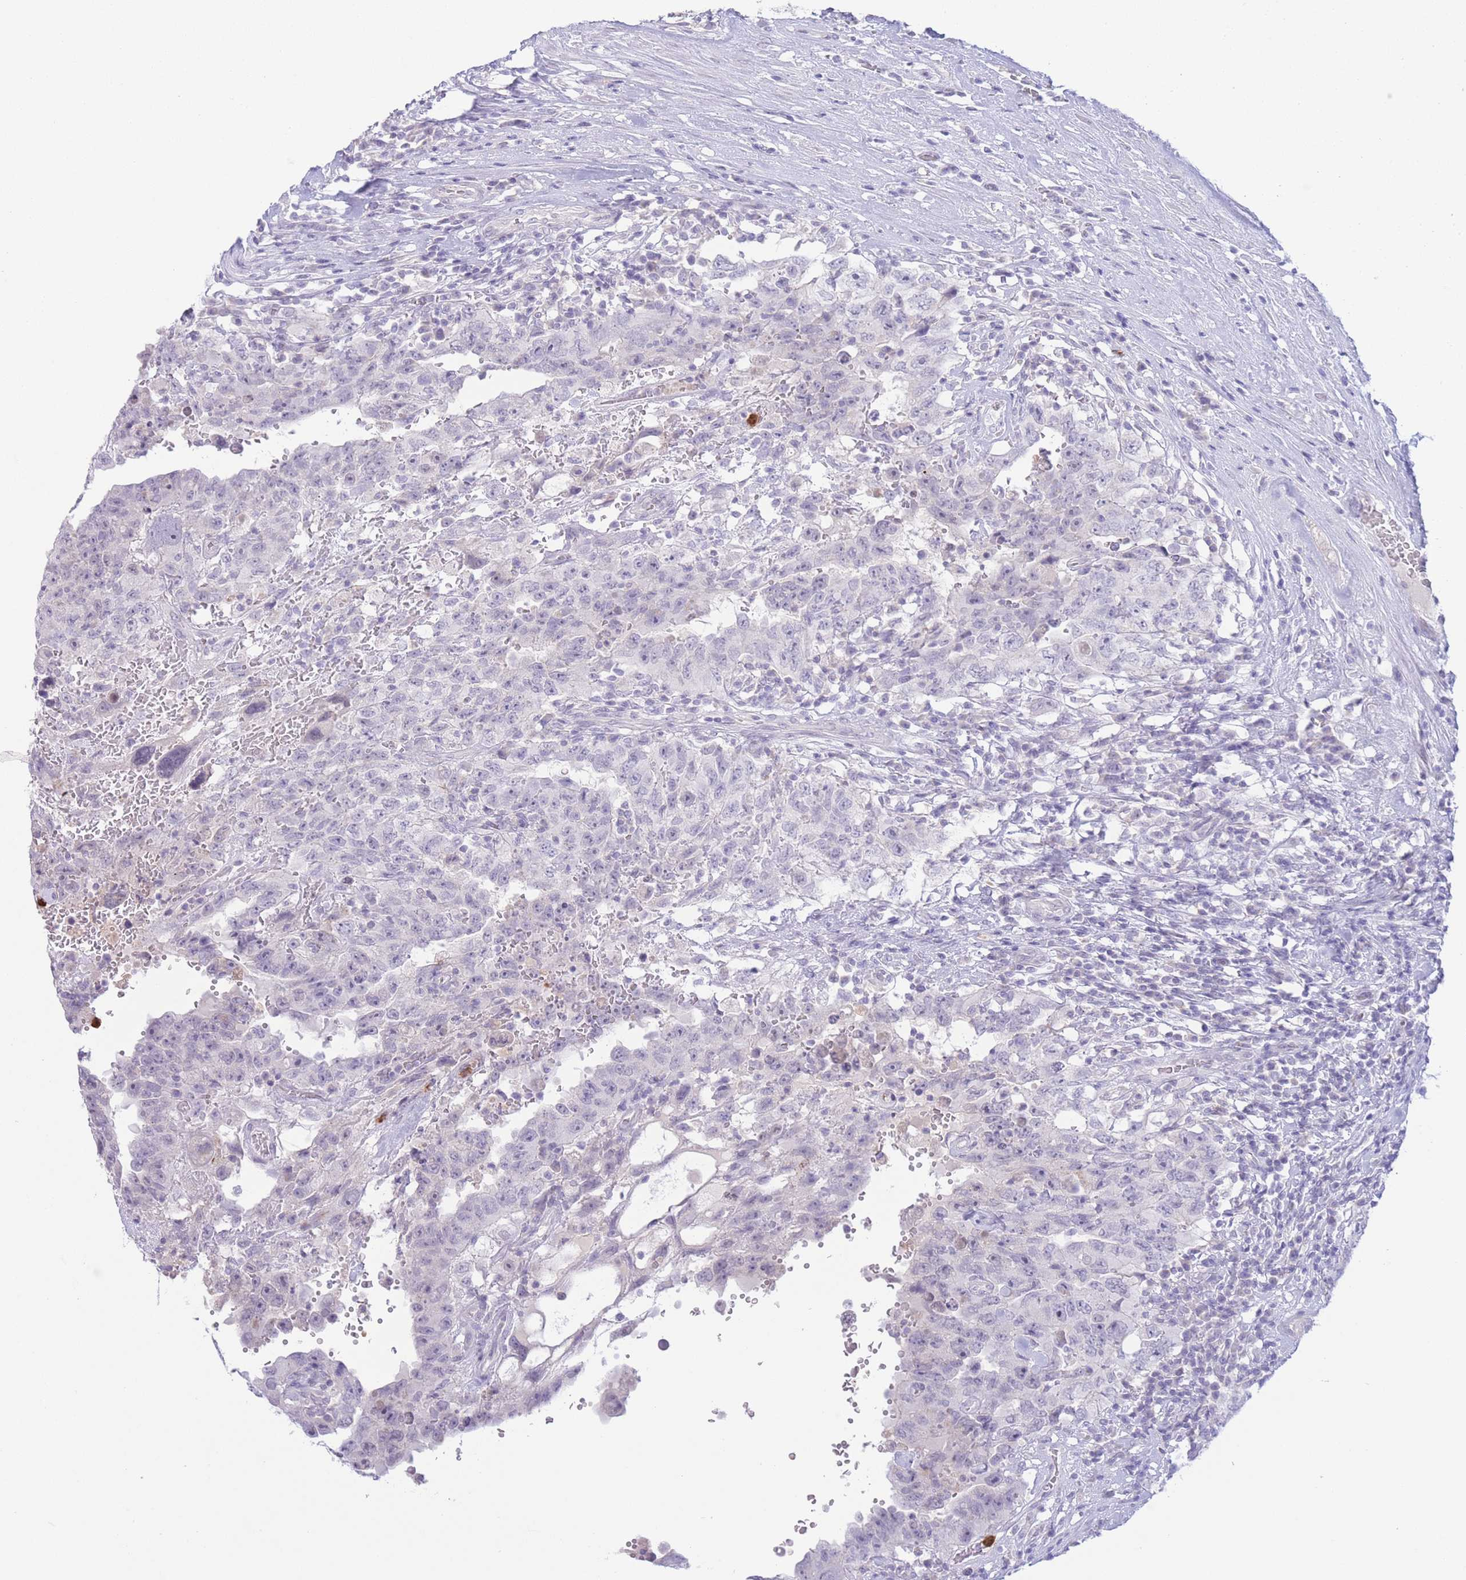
{"staining": {"intensity": "negative", "quantity": "none", "location": "none"}, "tissue": "testis cancer", "cell_type": "Tumor cells", "image_type": "cancer", "snomed": [{"axis": "morphology", "description": "Carcinoma, Embryonal, NOS"}, {"axis": "topography", "description": "Testis"}], "caption": "The image exhibits no significant positivity in tumor cells of testis embryonal carcinoma. (IHC, brightfield microscopy, high magnification).", "gene": "LCLAT1", "patient": {"sex": "male", "age": 26}}